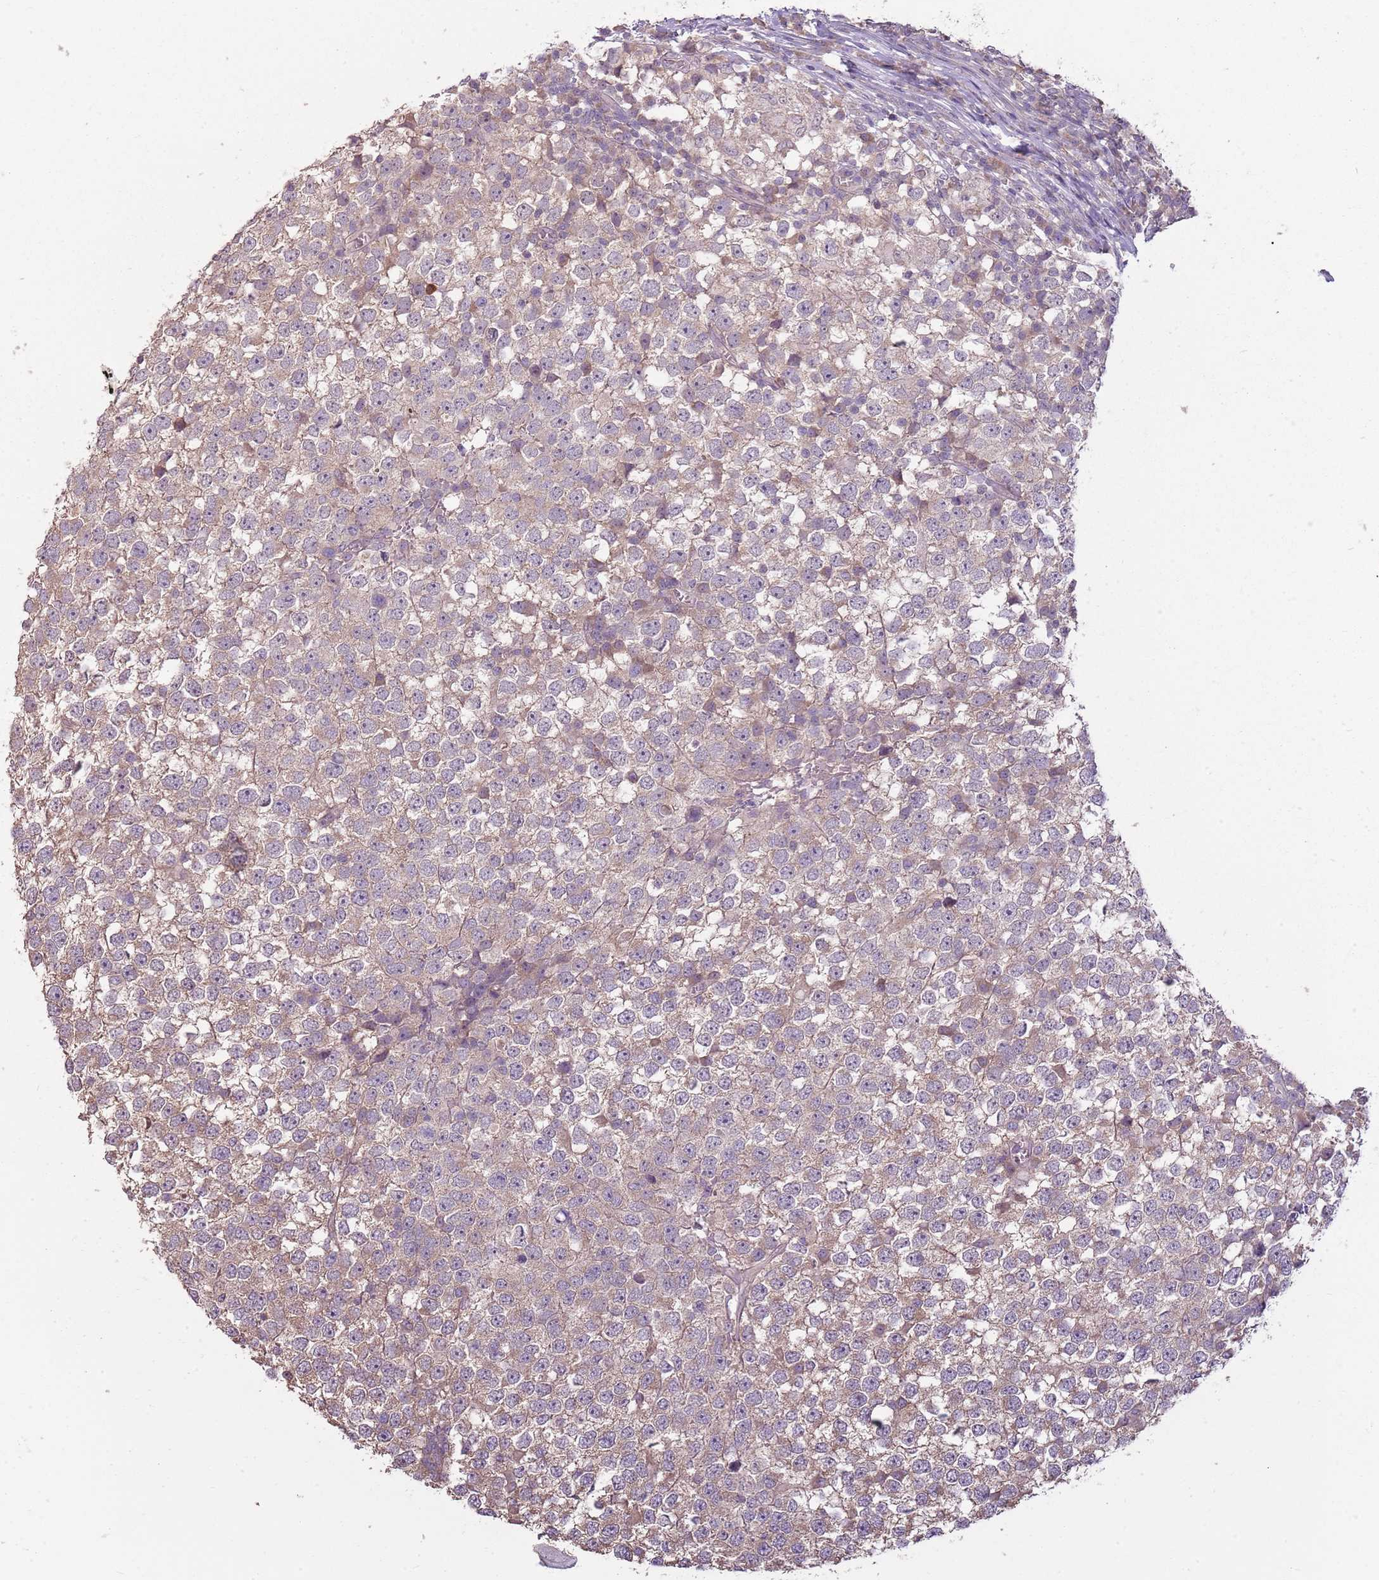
{"staining": {"intensity": "weak", "quantity": "25%-75%", "location": "cytoplasmic/membranous"}, "tissue": "testis cancer", "cell_type": "Tumor cells", "image_type": "cancer", "snomed": [{"axis": "morphology", "description": "Seminoma, NOS"}, {"axis": "topography", "description": "Testis"}], "caption": "A brown stain shows weak cytoplasmic/membranous expression of a protein in testis cancer tumor cells. (DAB (3,3'-diaminobenzidine) IHC, brown staining for protein, blue staining for nuclei).", "gene": "TEKT4", "patient": {"sex": "male", "age": 65}}